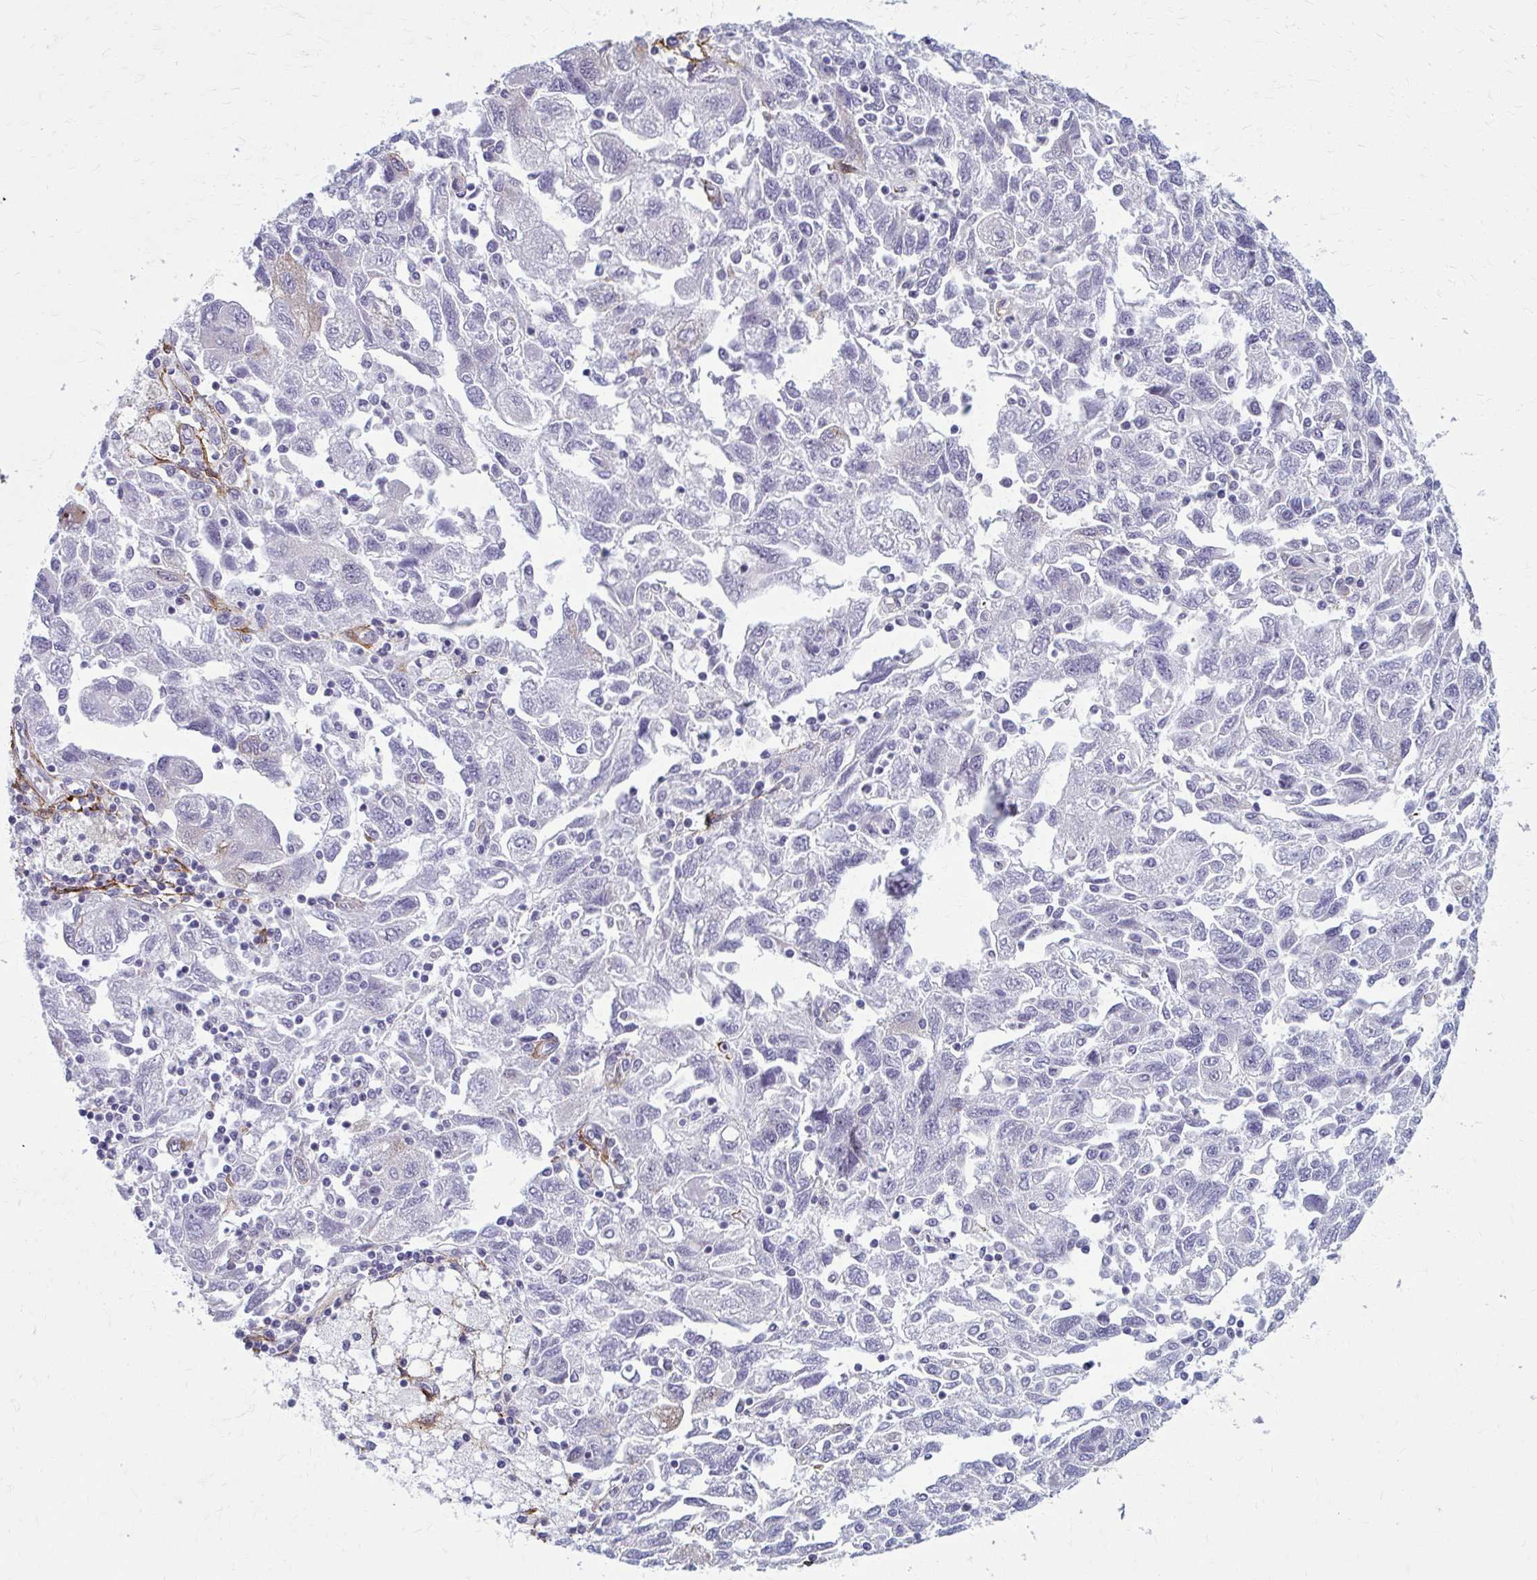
{"staining": {"intensity": "negative", "quantity": "none", "location": "none"}, "tissue": "ovarian cancer", "cell_type": "Tumor cells", "image_type": "cancer", "snomed": [{"axis": "morphology", "description": "Carcinoma, NOS"}, {"axis": "morphology", "description": "Cystadenocarcinoma, serous, NOS"}, {"axis": "topography", "description": "Ovary"}], "caption": "Tumor cells are negative for brown protein staining in ovarian cancer (serous cystadenocarcinoma).", "gene": "AKAP12", "patient": {"sex": "female", "age": 69}}